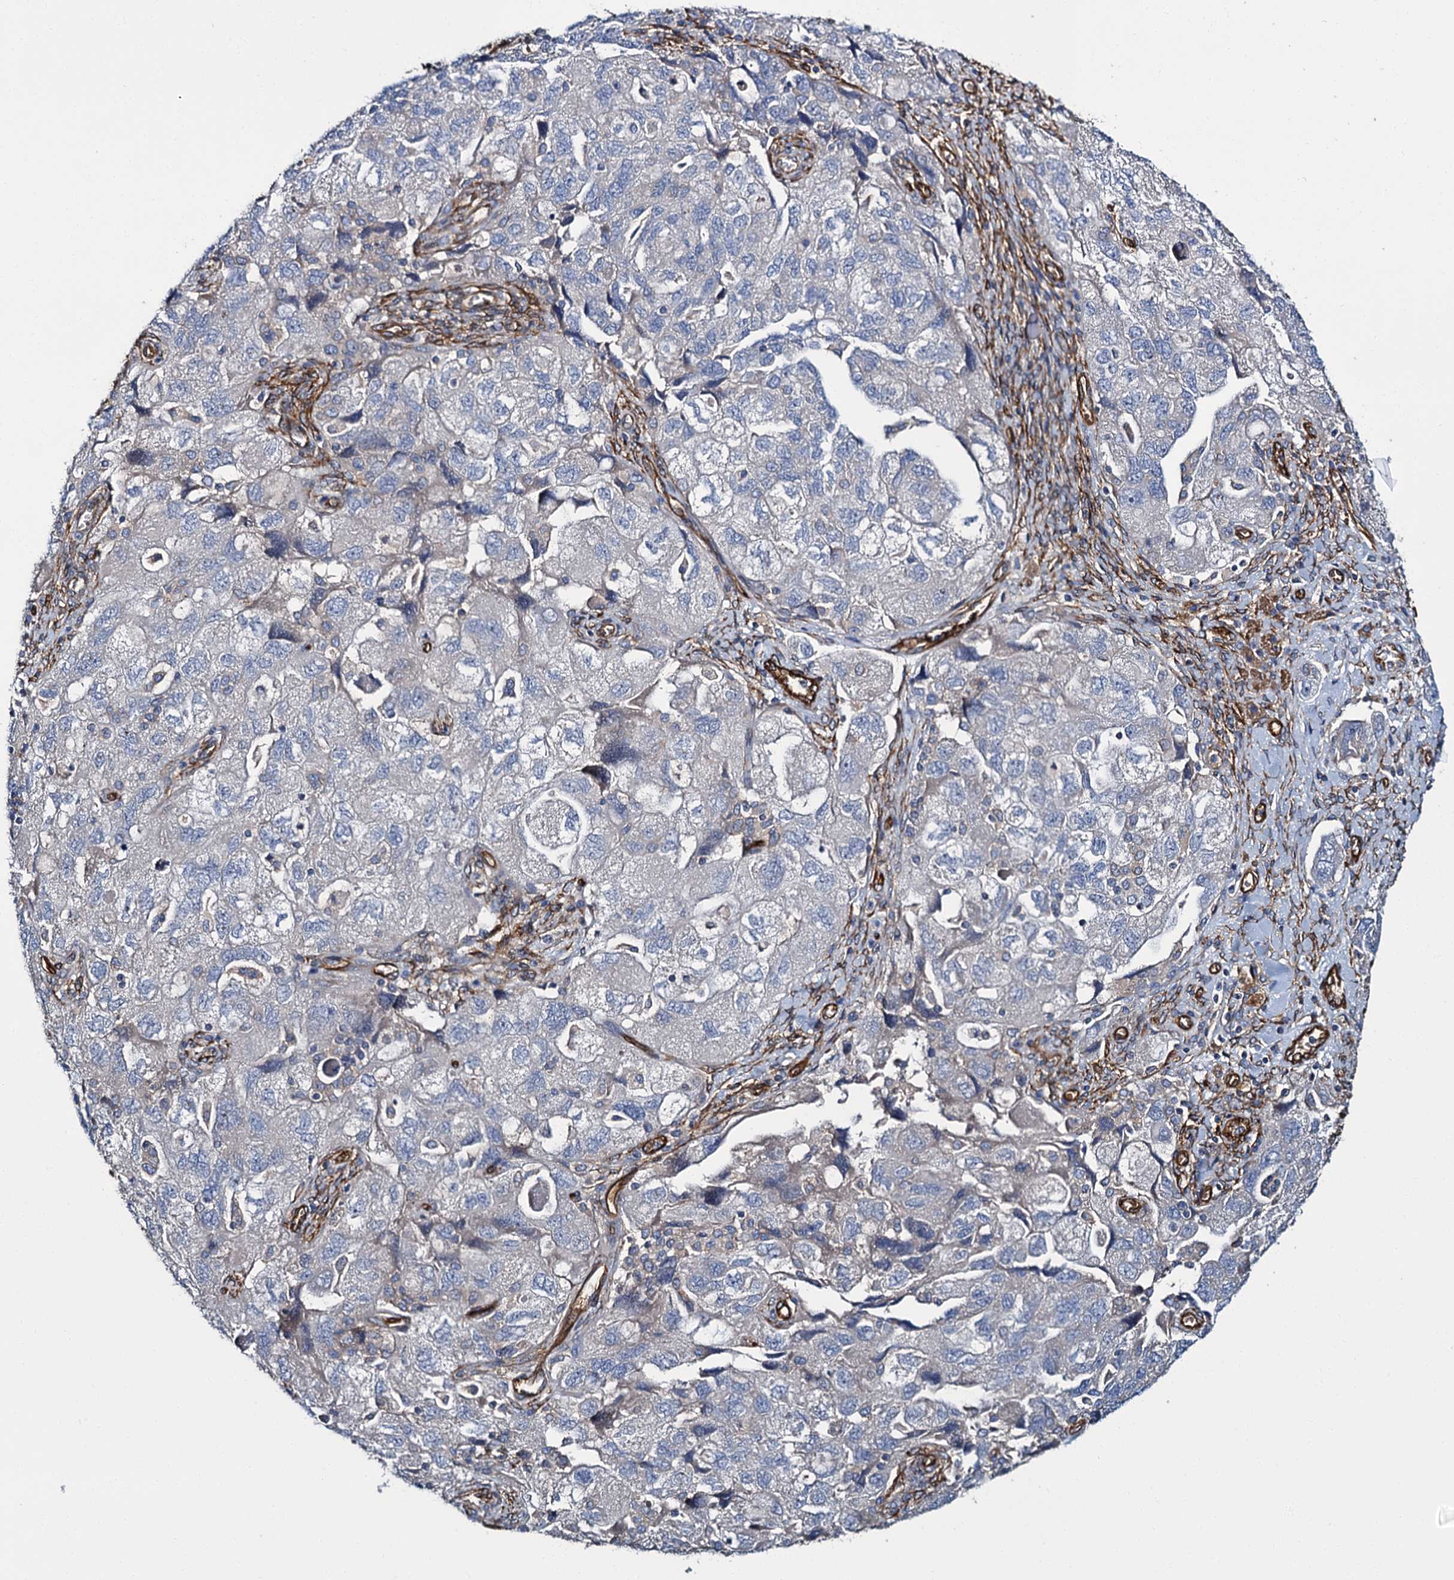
{"staining": {"intensity": "negative", "quantity": "none", "location": "none"}, "tissue": "ovarian cancer", "cell_type": "Tumor cells", "image_type": "cancer", "snomed": [{"axis": "morphology", "description": "Carcinoma, NOS"}, {"axis": "morphology", "description": "Cystadenocarcinoma, serous, NOS"}, {"axis": "topography", "description": "Ovary"}], "caption": "The photomicrograph exhibits no staining of tumor cells in ovarian cancer (carcinoma).", "gene": "CACNA1C", "patient": {"sex": "female", "age": 69}}